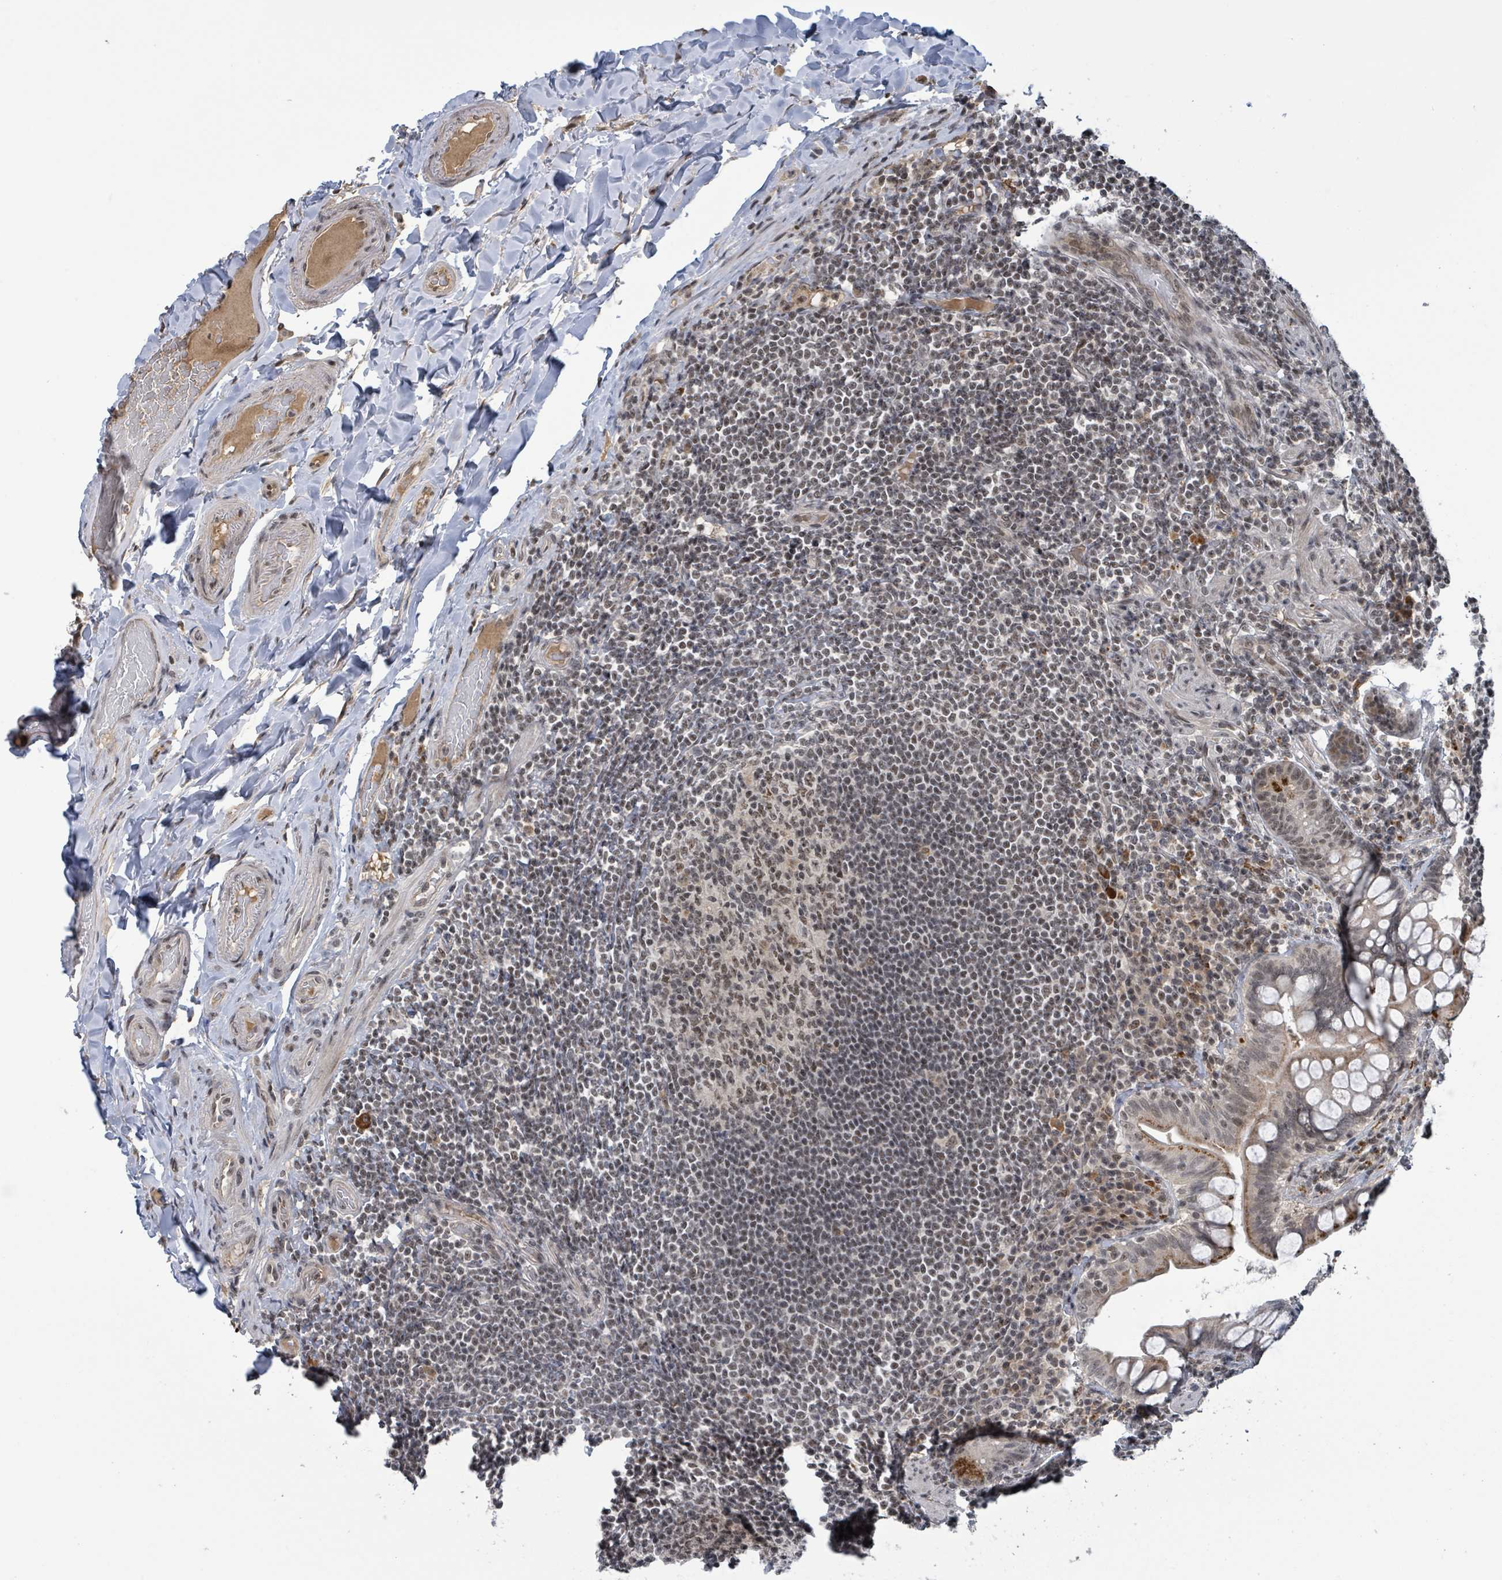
{"staining": {"intensity": "moderate", "quantity": ">75%", "location": "cytoplasmic/membranous,nuclear"}, "tissue": "small intestine", "cell_type": "Glandular cells", "image_type": "normal", "snomed": [{"axis": "morphology", "description": "Normal tissue, NOS"}, {"axis": "topography", "description": "Small intestine"}], "caption": "Immunohistochemical staining of unremarkable human small intestine exhibits >75% levels of moderate cytoplasmic/membranous,nuclear protein staining in approximately >75% of glandular cells.", "gene": "ZBTB14", "patient": {"sex": "male", "age": 70}}